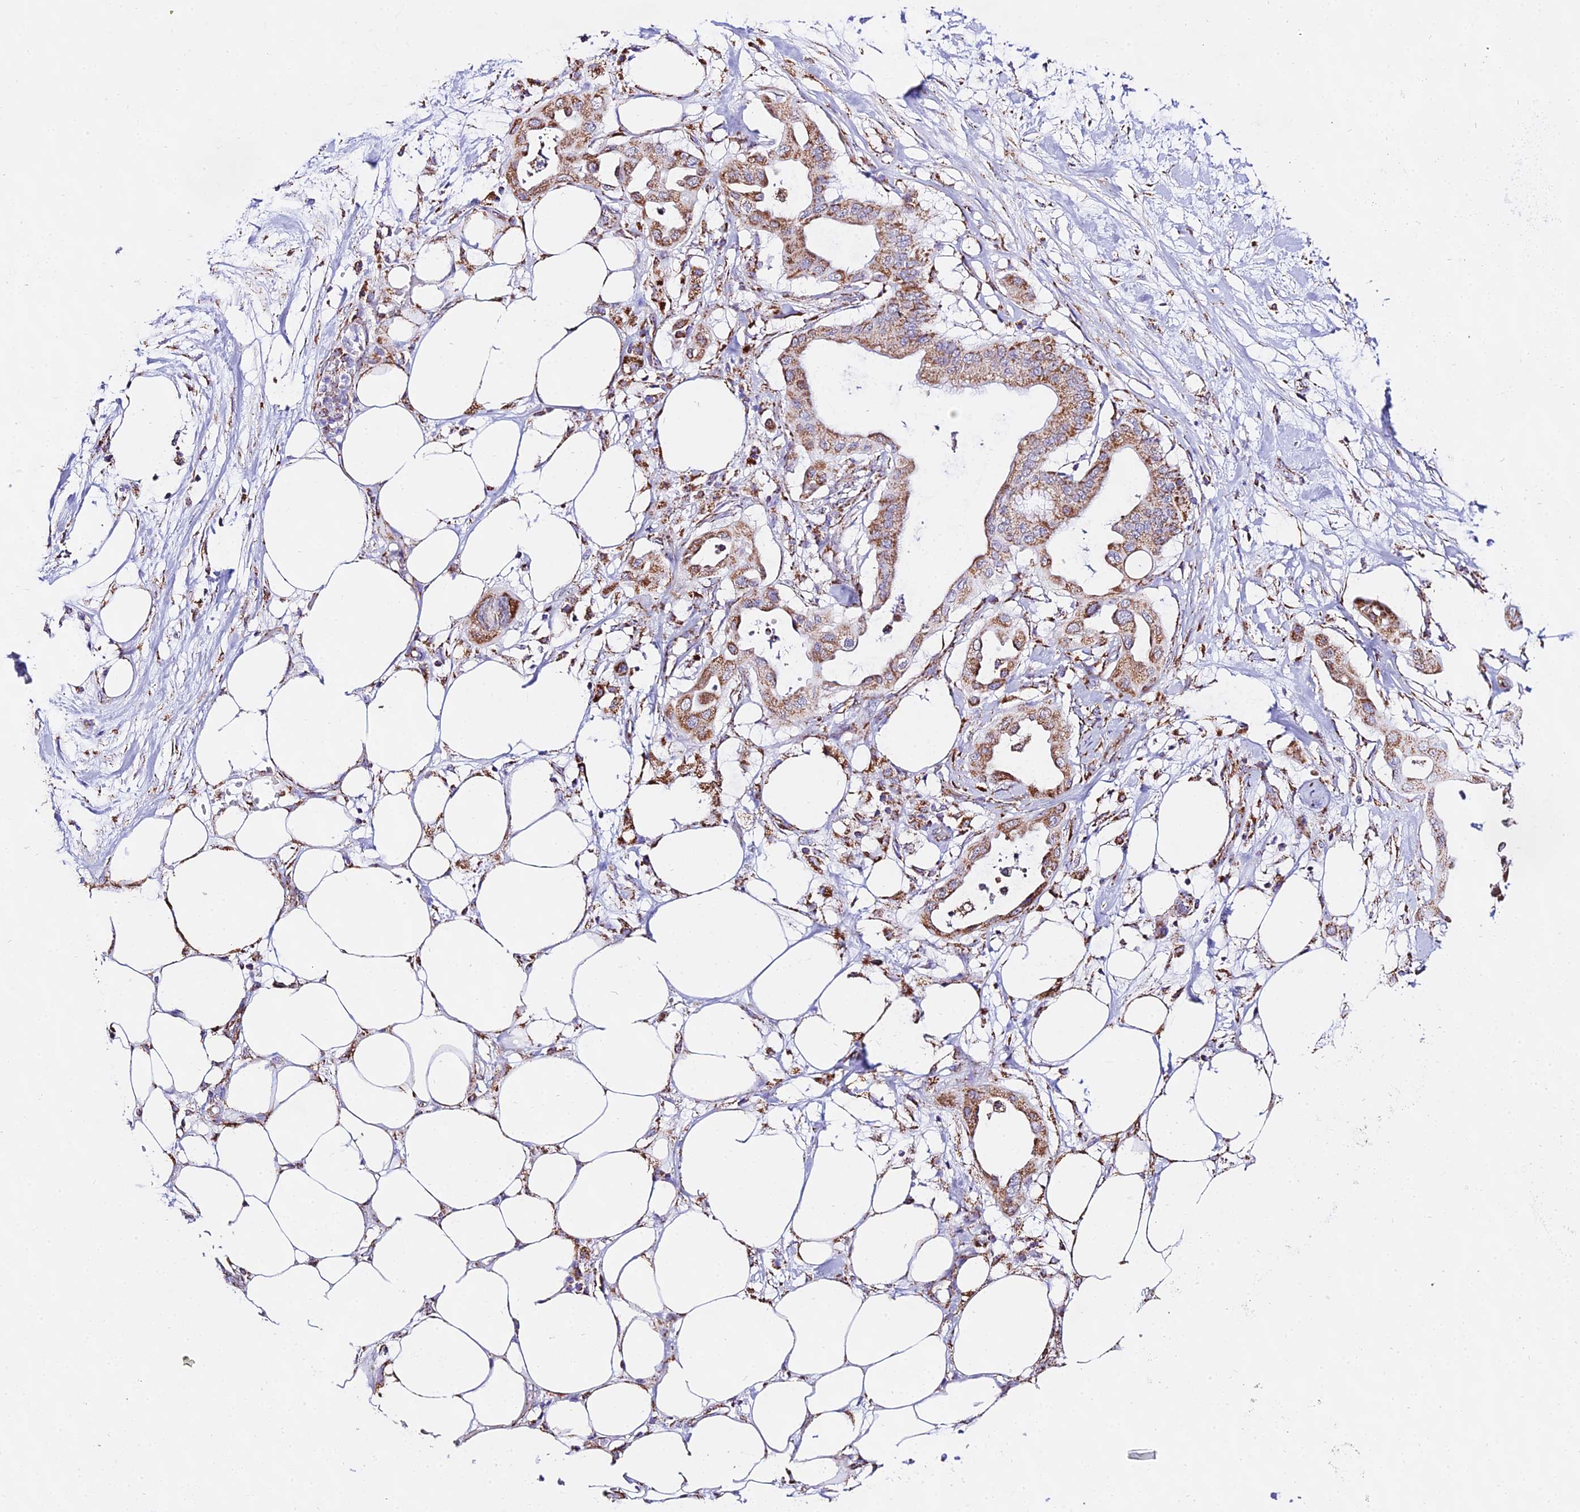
{"staining": {"intensity": "moderate", "quantity": ">75%", "location": "cytoplasmic/membranous"}, "tissue": "pancreatic cancer", "cell_type": "Tumor cells", "image_type": "cancer", "snomed": [{"axis": "morphology", "description": "Adenocarcinoma, NOS"}, {"axis": "topography", "description": "Pancreas"}], "caption": "Moderate cytoplasmic/membranous expression is present in about >75% of tumor cells in pancreatic cancer (adenocarcinoma).", "gene": "ATP5PD", "patient": {"sex": "male", "age": 68}}